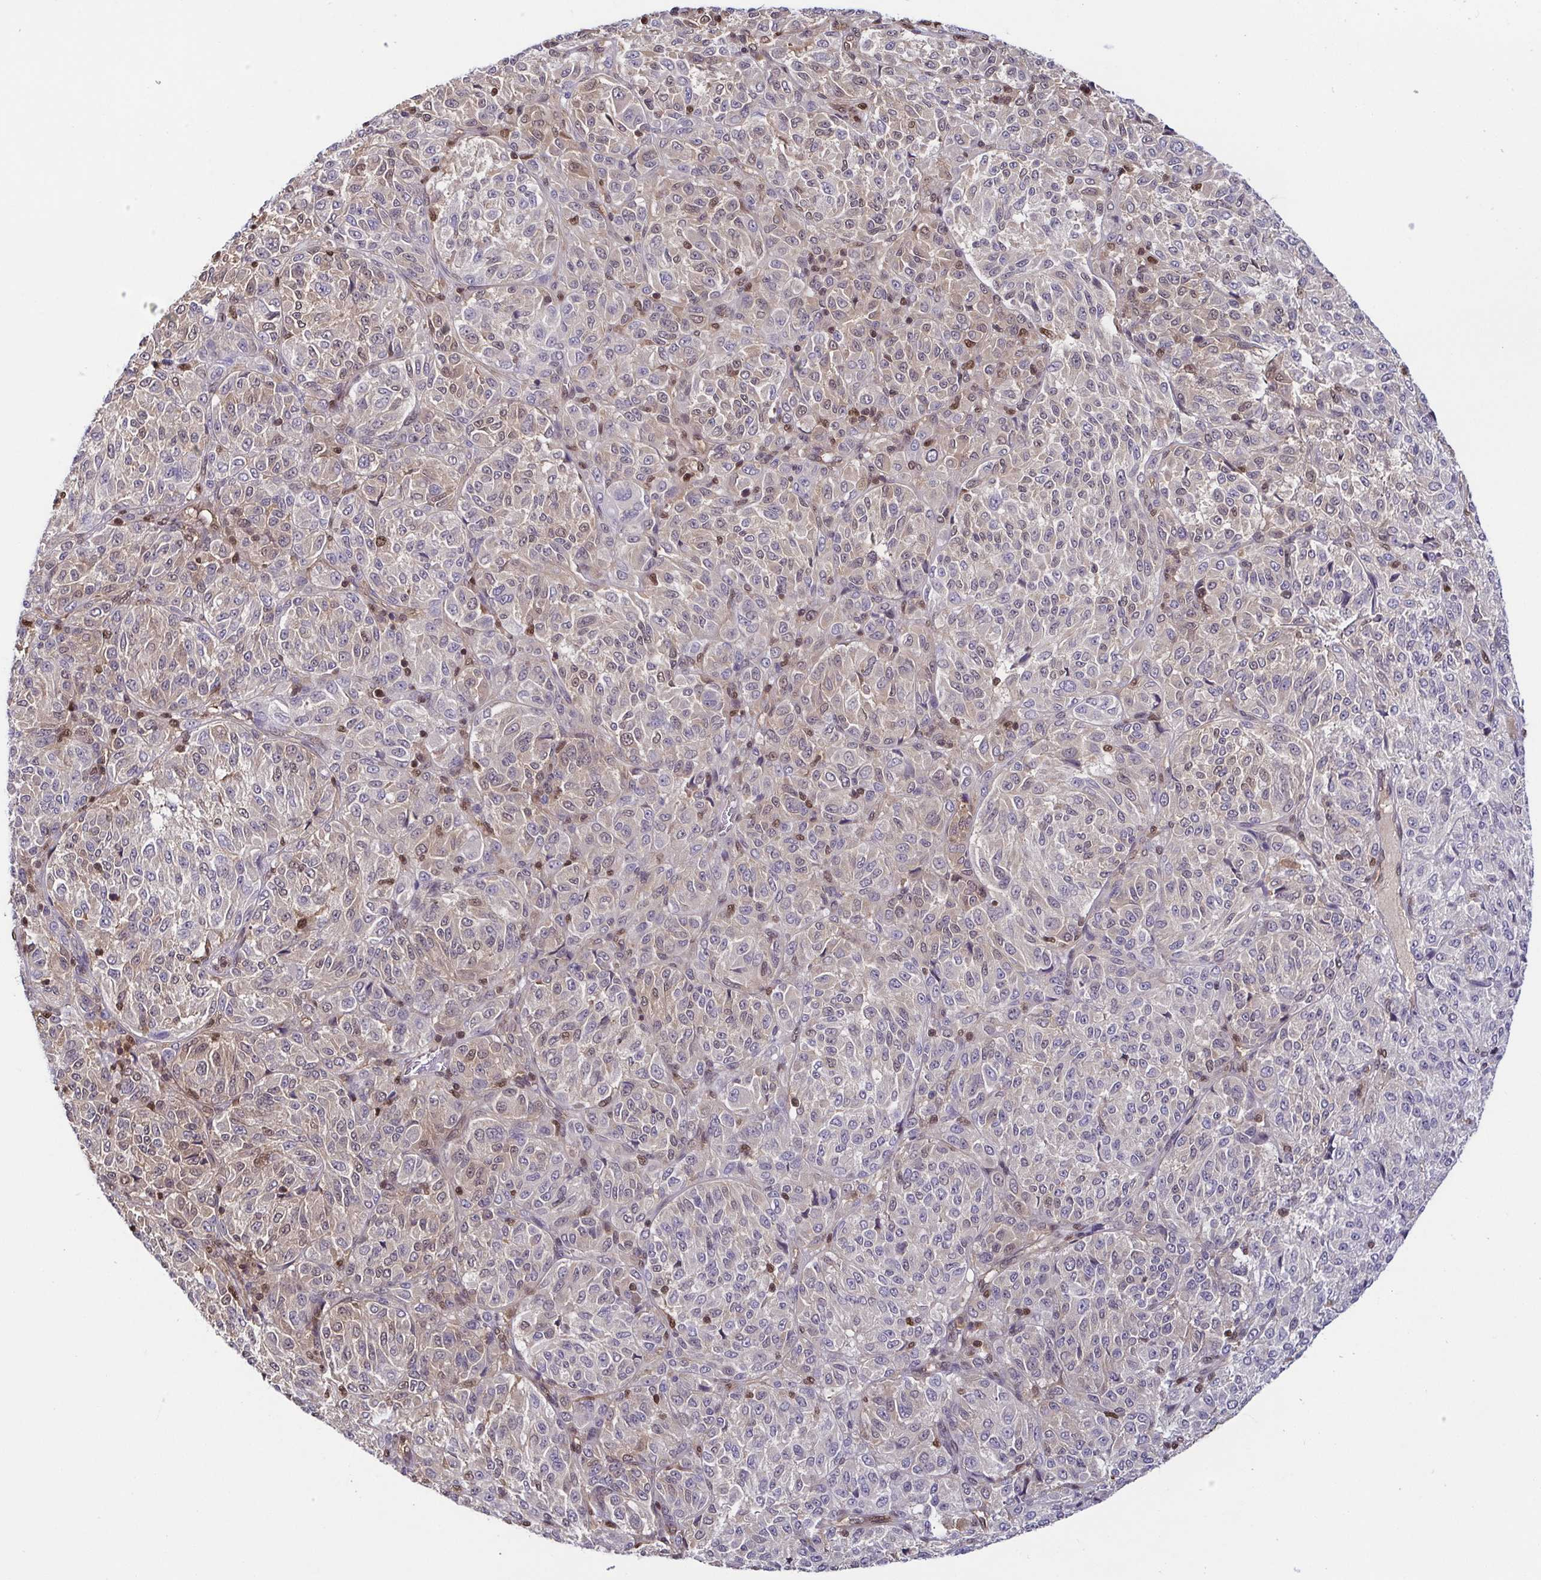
{"staining": {"intensity": "moderate", "quantity": "<25%", "location": "nuclear"}, "tissue": "melanoma", "cell_type": "Tumor cells", "image_type": "cancer", "snomed": [{"axis": "morphology", "description": "Malignant melanoma, Metastatic site"}, {"axis": "topography", "description": "Brain"}], "caption": "Melanoma stained with a protein marker exhibits moderate staining in tumor cells.", "gene": "PSMB9", "patient": {"sex": "female", "age": 56}}